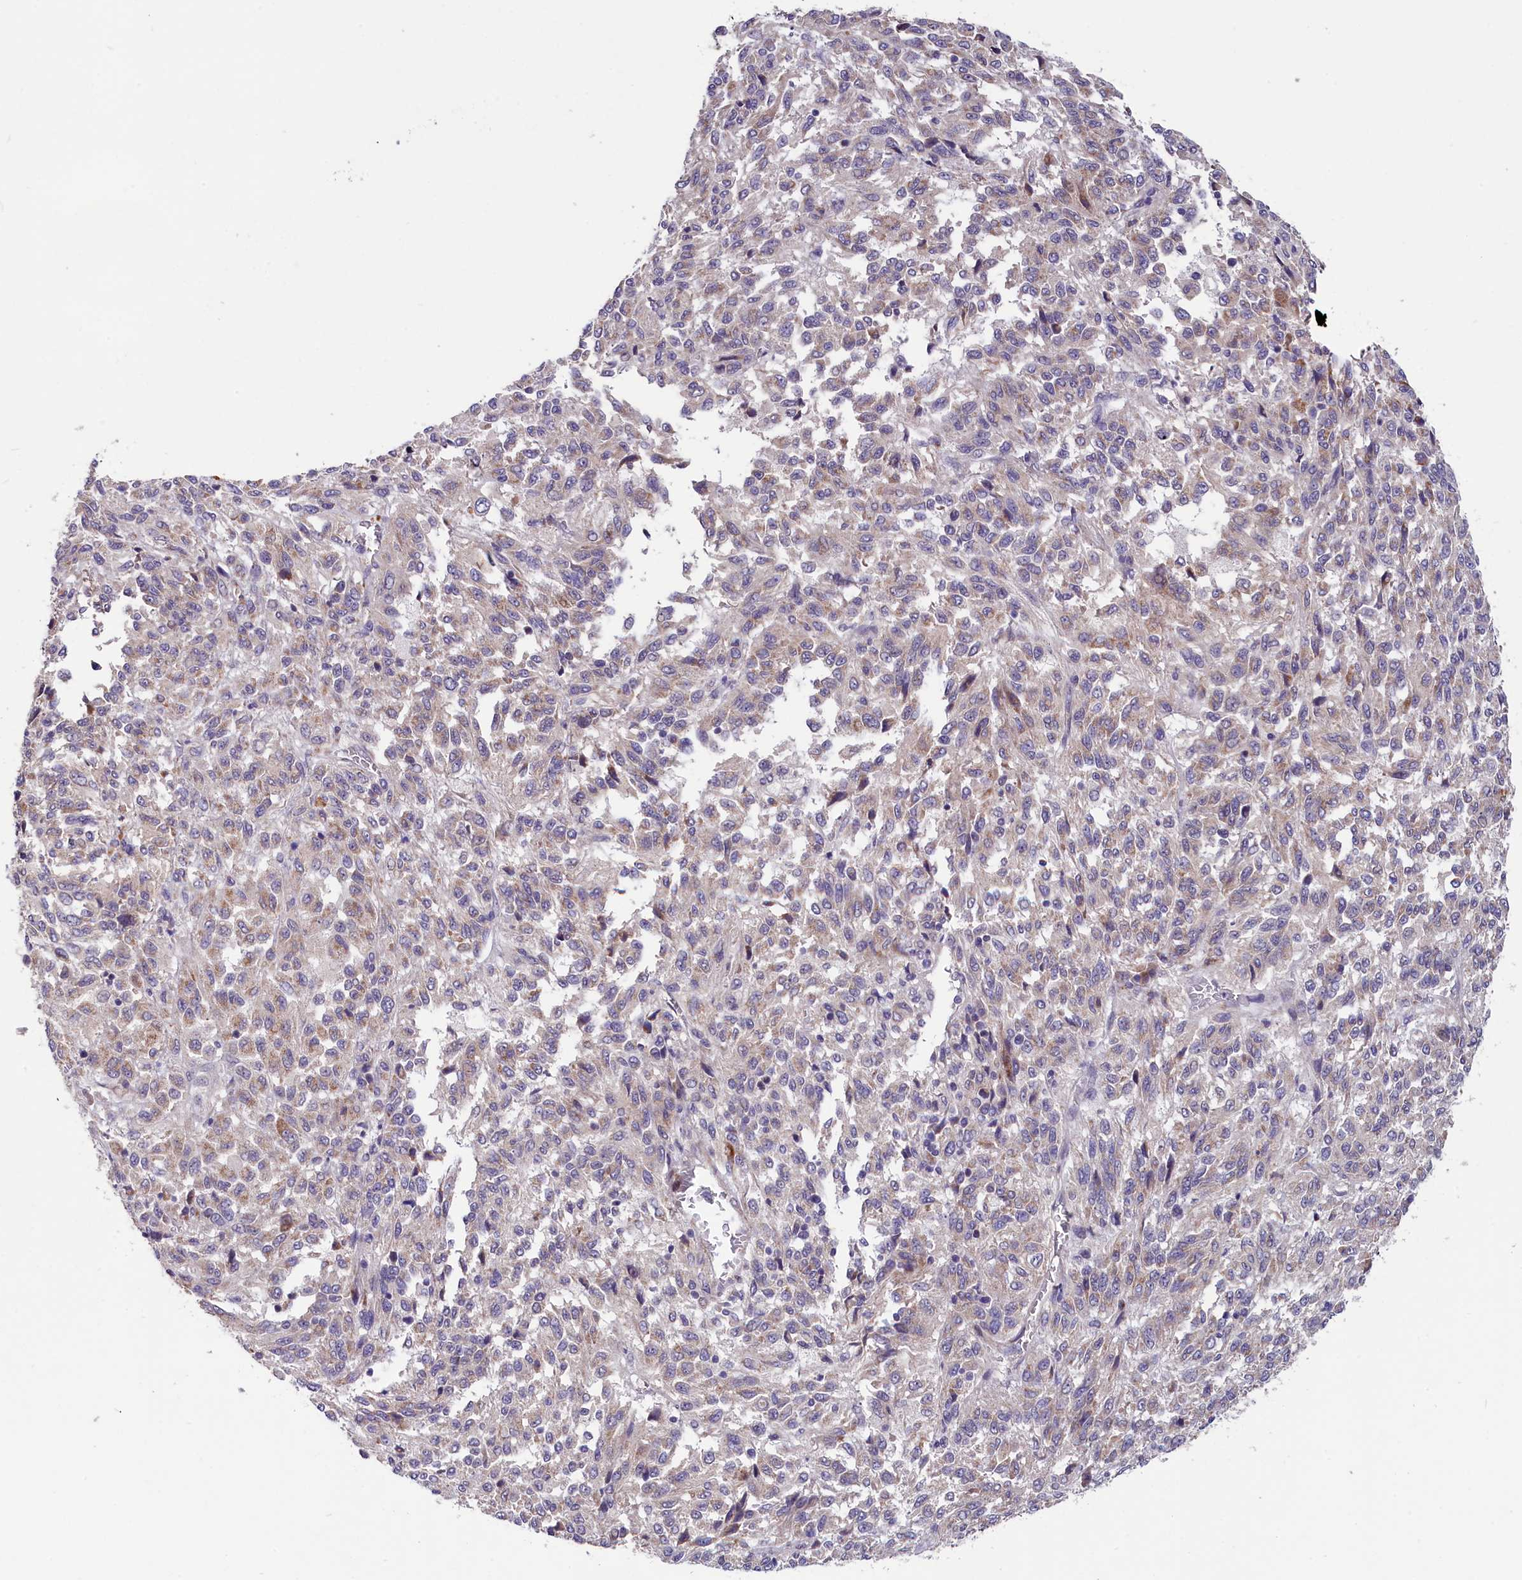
{"staining": {"intensity": "weak", "quantity": ">75%", "location": "cytoplasmic/membranous"}, "tissue": "melanoma", "cell_type": "Tumor cells", "image_type": "cancer", "snomed": [{"axis": "morphology", "description": "Malignant melanoma, Metastatic site"}, {"axis": "topography", "description": "Lung"}], "caption": "Immunohistochemical staining of human melanoma demonstrates low levels of weak cytoplasmic/membranous positivity in approximately >75% of tumor cells.", "gene": "SLC39A6", "patient": {"sex": "male", "age": 64}}